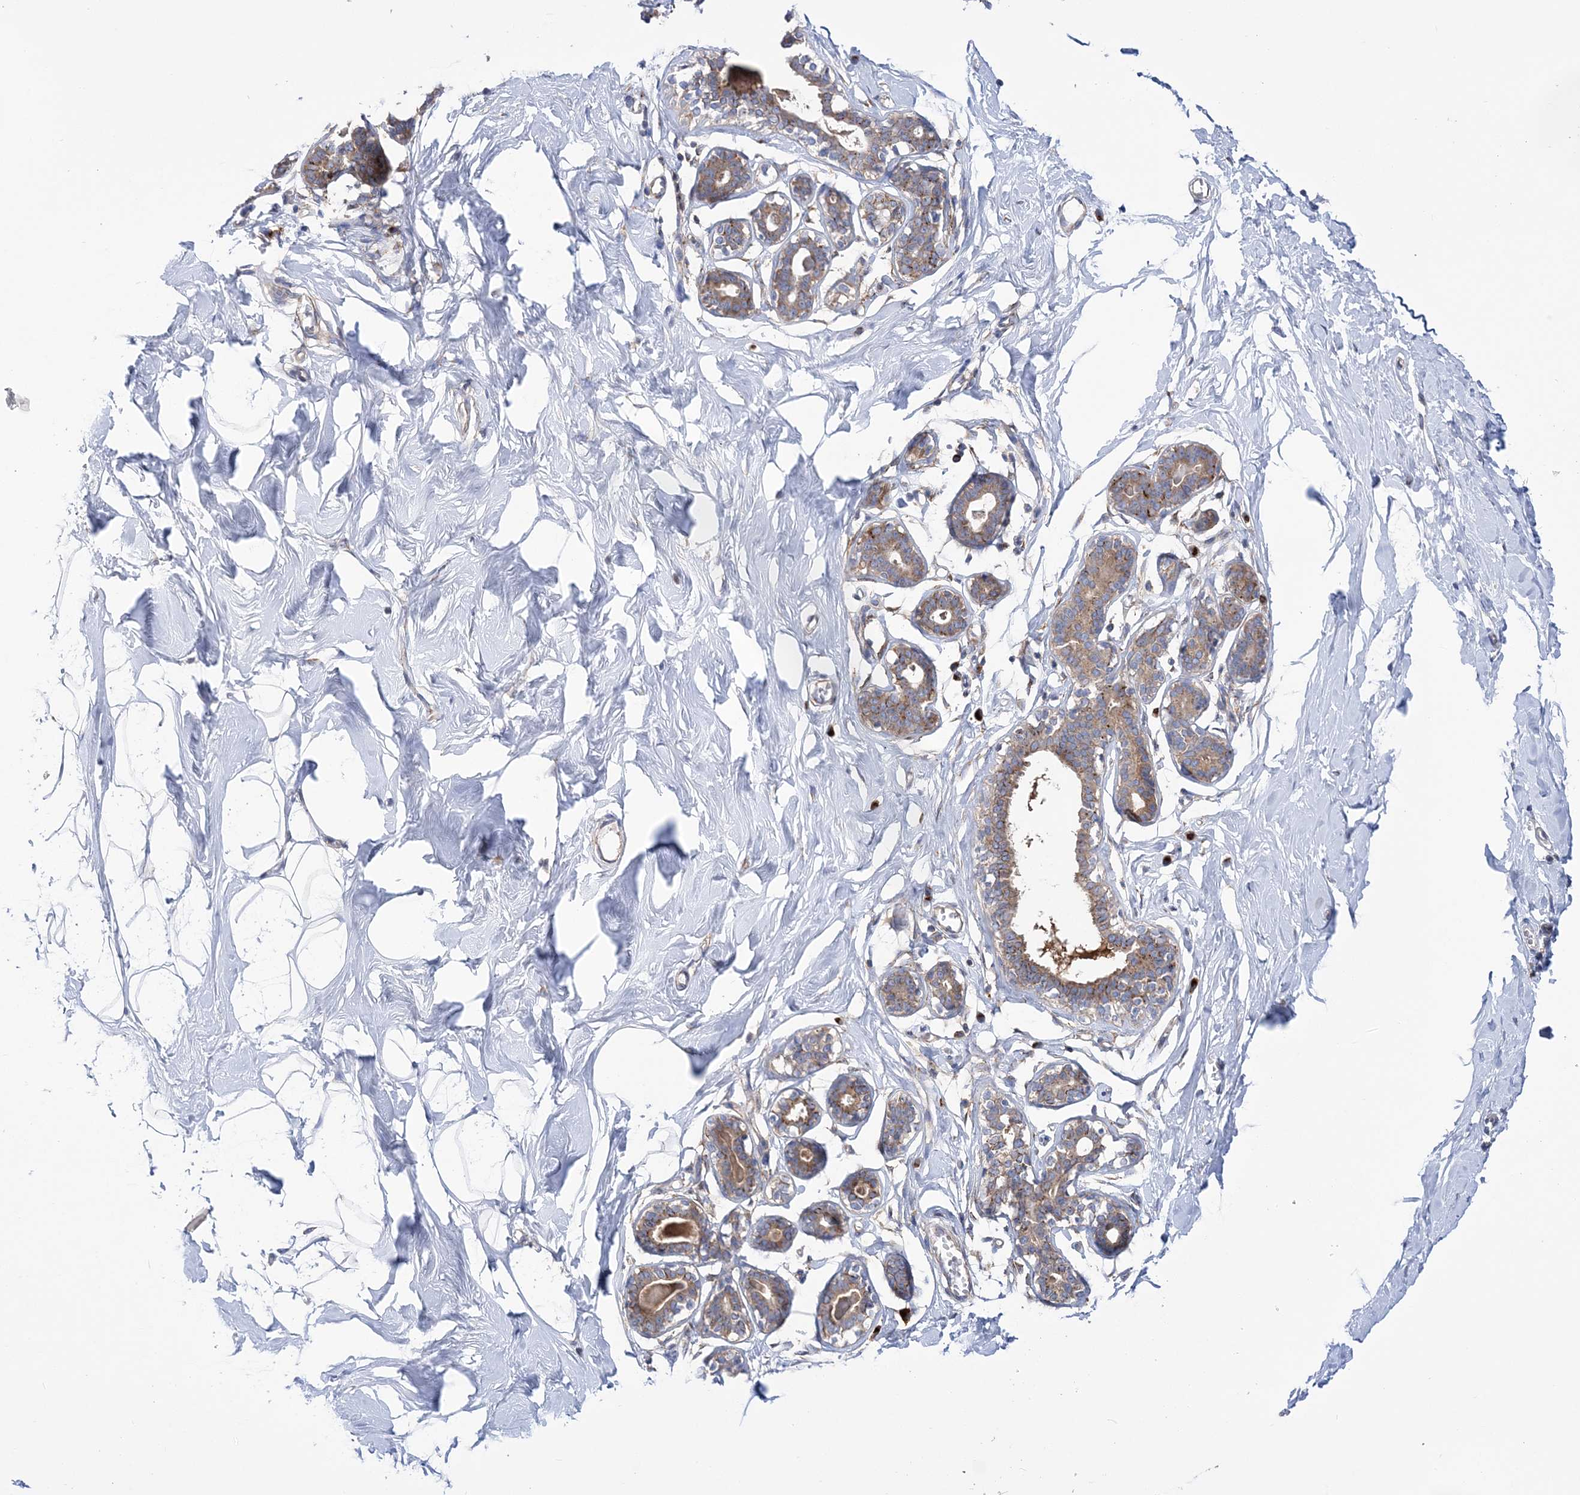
{"staining": {"intensity": "negative", "quantity": "none", "location": "none"}, "tissue": "breast", "cell_type": "Adipocytes", "image_type": "normal", "snomed": [{"axis": "morphology", "description": "Normal tissue, NOS"}, {"axis": "topography", "description": "Breast"}], "caption": "Image shows no significant protein staining in adipocytes of normal breast.", "gene": "COPB2", "patient": {"sex": "female", "age": 26}}